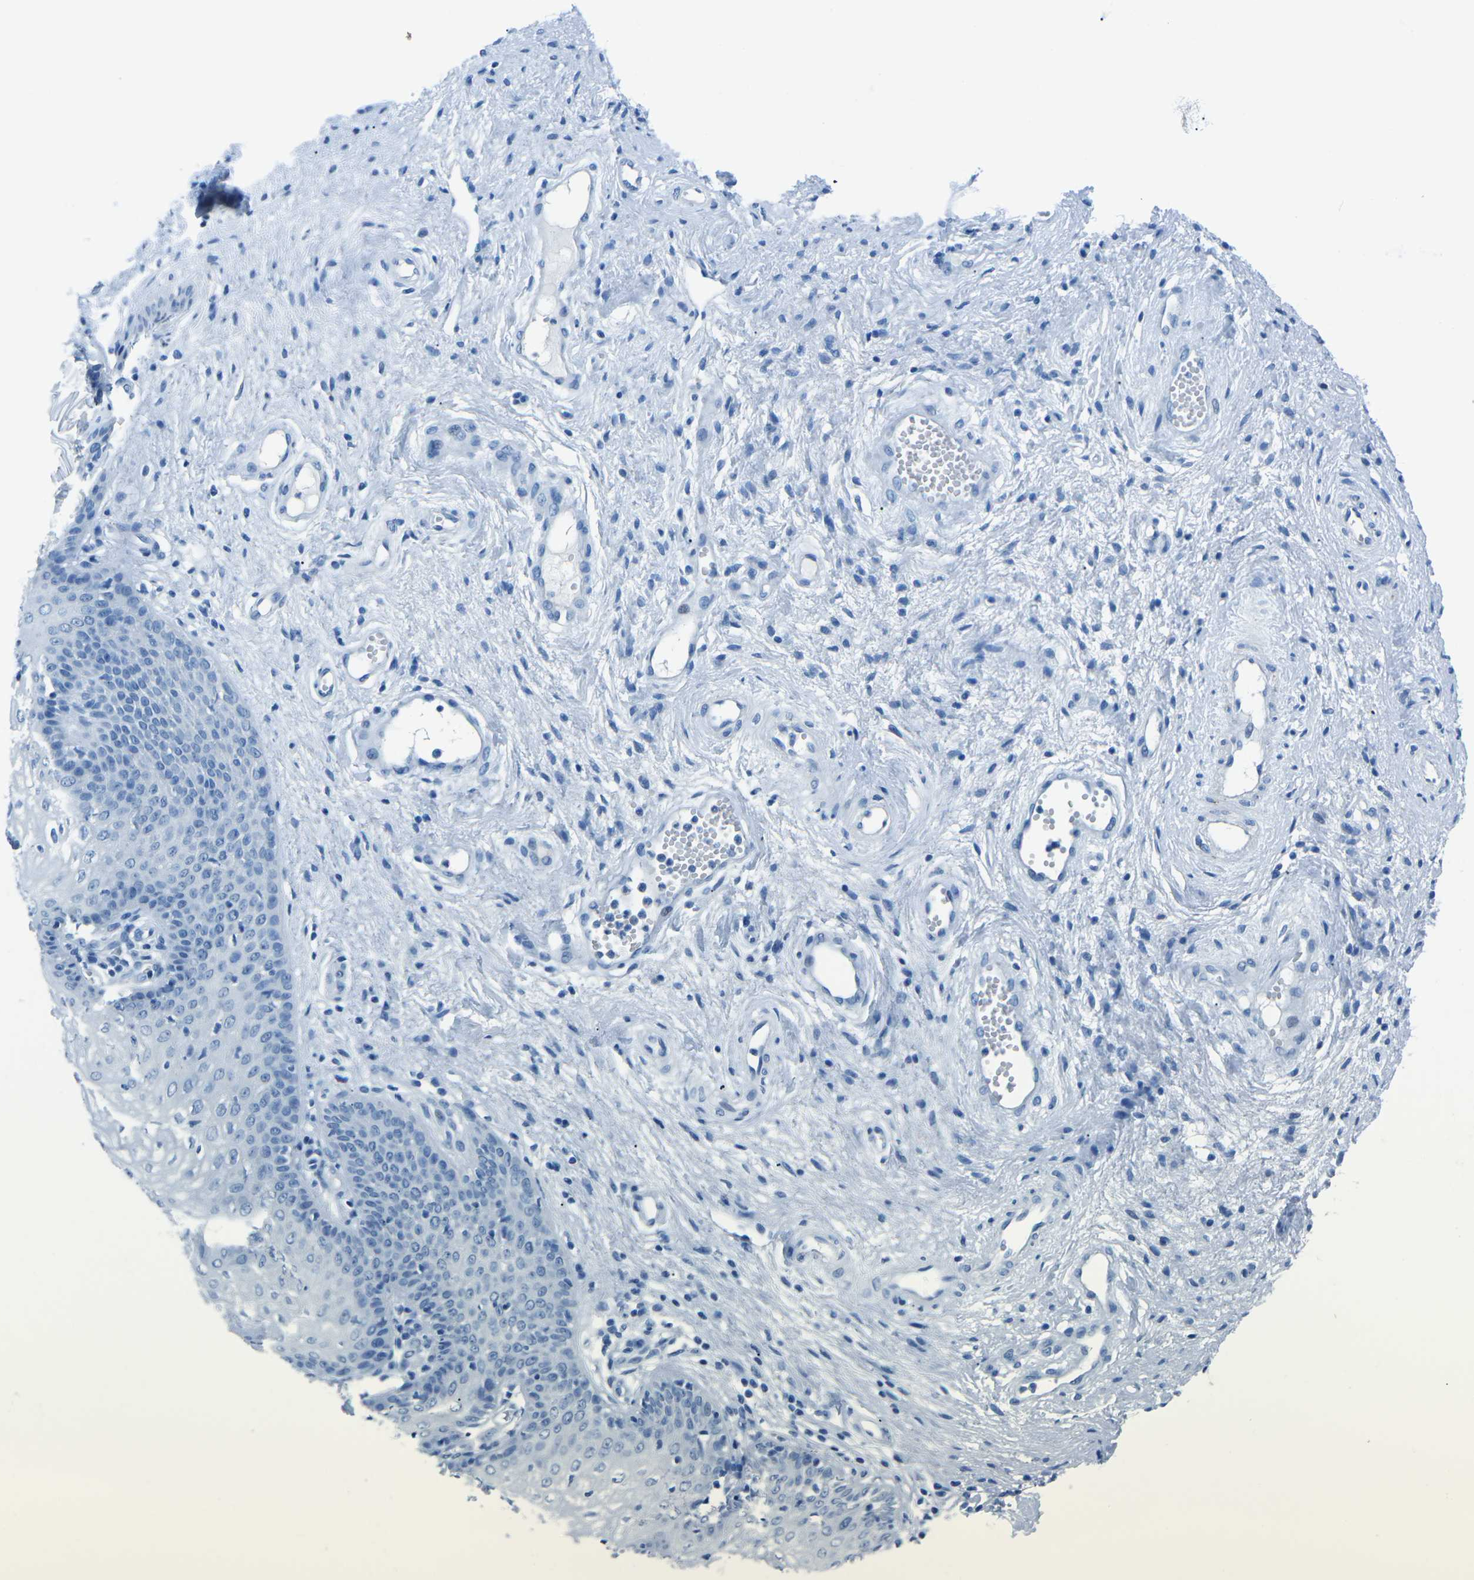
{"staining": {"intensity": "negative", "quantity": "none", "location": "none"}, "tissue": "vagina", "cell_type": "Squamous epithelial cells", "image_type": "normal", "snomed": [{"axis": "morphology", "description": "Normal tissue, NOS"}, {"axis": "topography", "description": "Vagina"}], "caption": "Micrograph shows no protein positivity in squamous epithelial cells of unremarkable vagina.", "gene": "MYH8", "patient": {"sex": "female", "age": 34}}